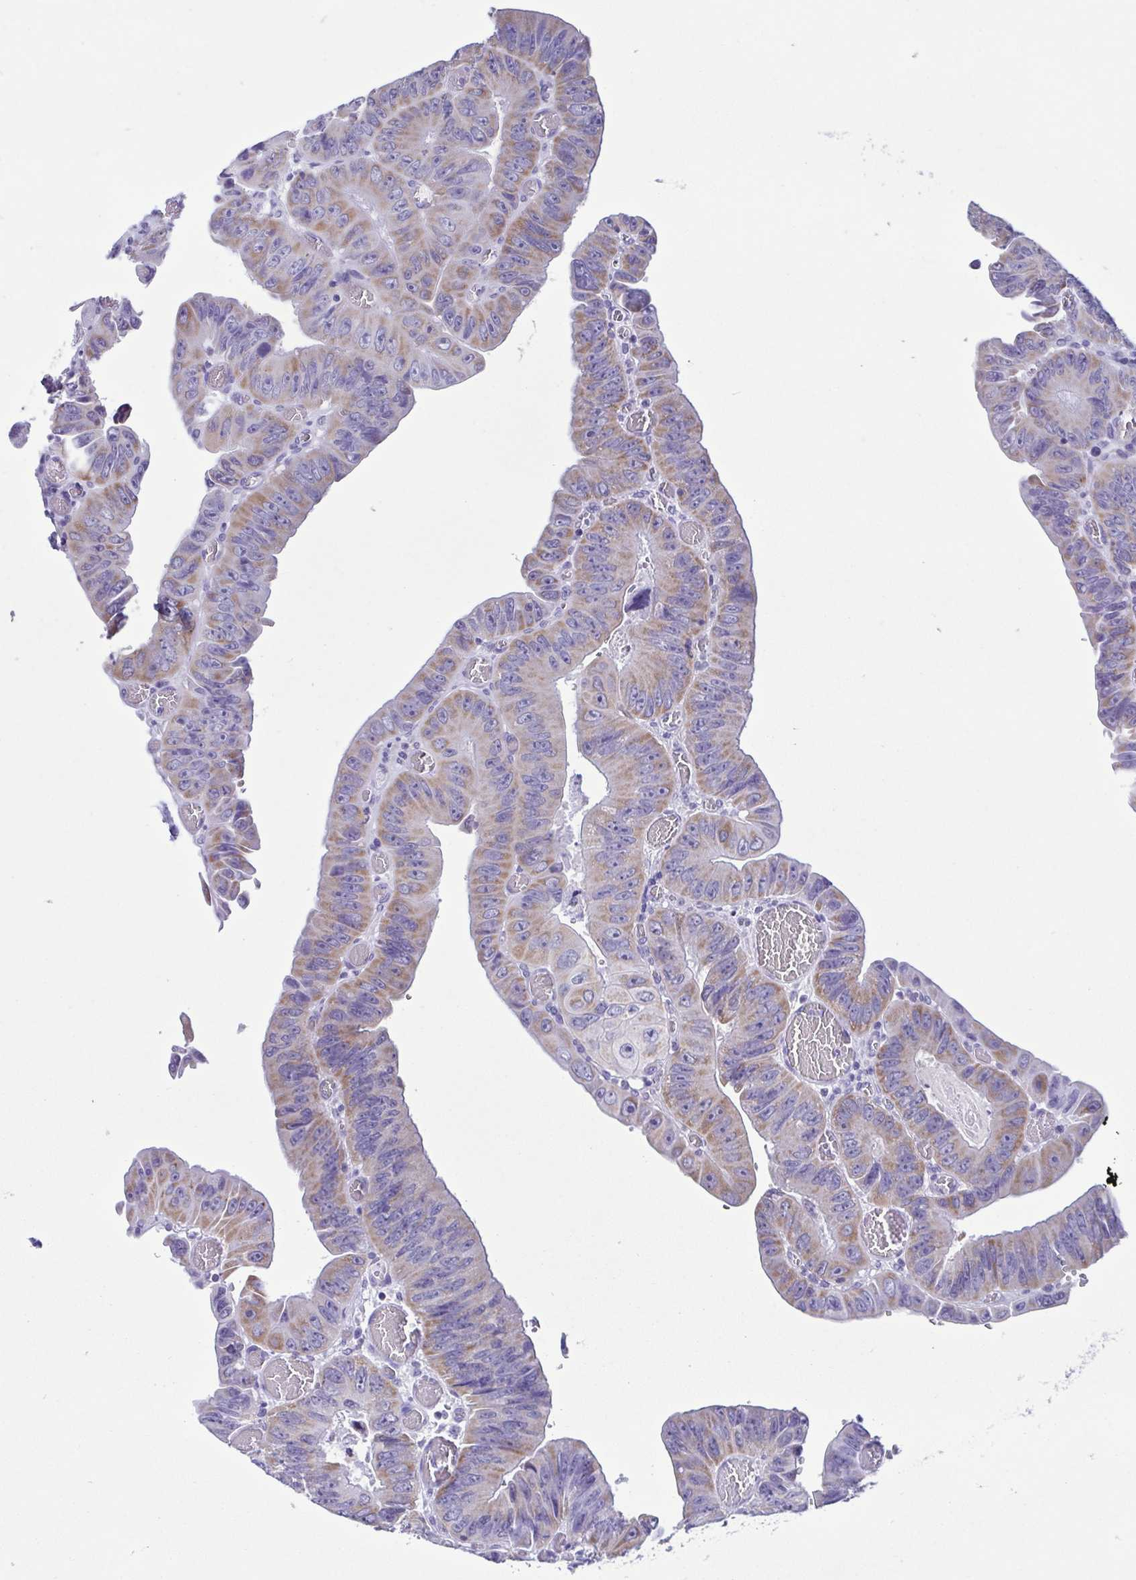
{"staining": {"intensity": "moderate", "quantity": "25%-75%", "location": "cytoplasmic/membranous"}, "tissue": "colorectal cancer", "cell_type": "Tumor cells", "image_type": "cancer", "snomed": [{"axis": "morphology", "description": "Adenocarcinoma, NOS"}, {"axis": "topography", "description": "Colon"}], "caption": "IHC staining of colorectal cancer (adenocarcinoma), which shows medium levels of moderate cytoplasmic/membranous staining in about 25%-75% of tumor cells indicating moderate cytoplasmic/membranous protein staining. The staining was performed using DAB (brown) for protein detection and nuclei were counterstained in hematoxylin (blue).", "gene": "ACTRT3", "patient": {"sex": "female", "age": 84}}